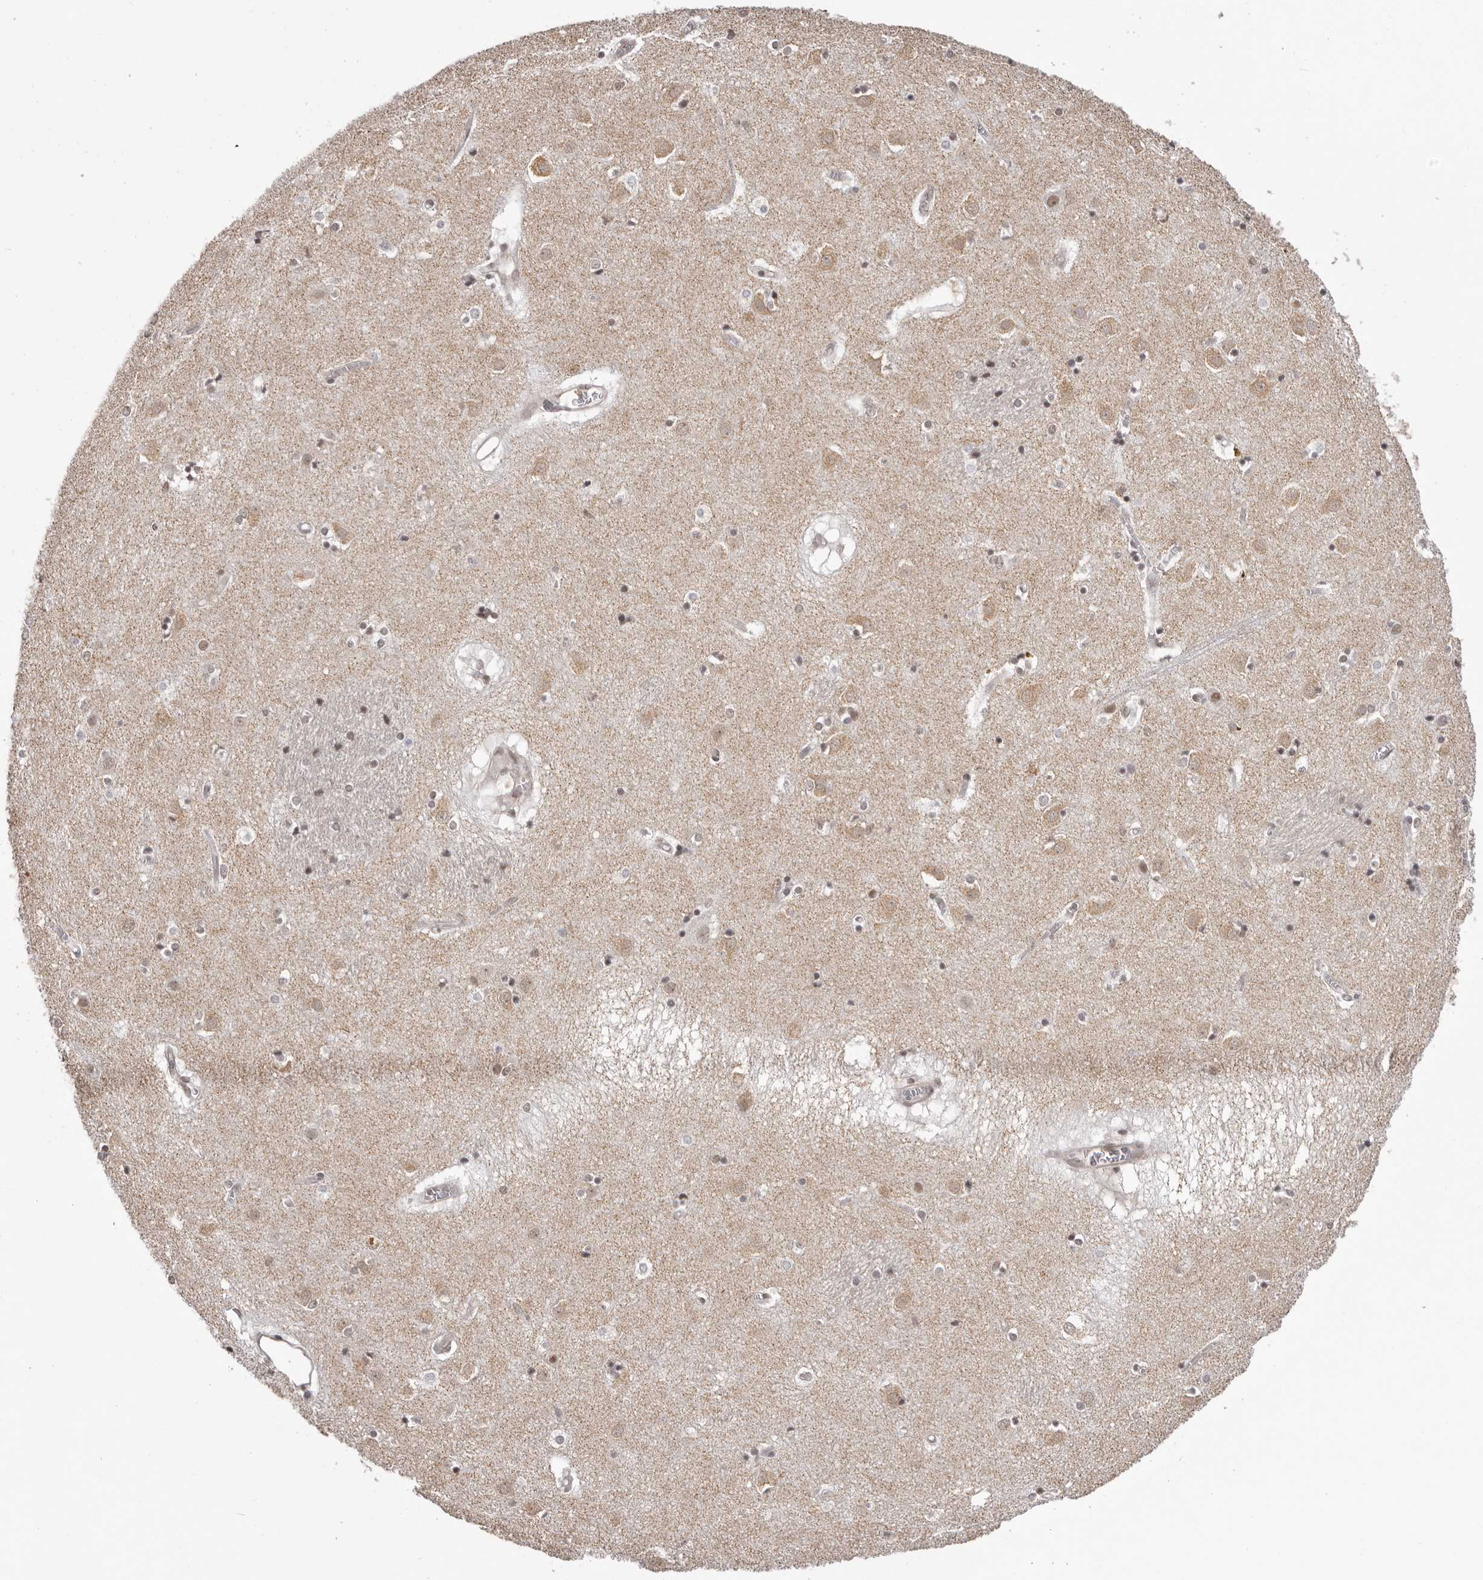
{"staining": {"intensity": "negative", "quantity": "none", "location": "none"}, "tissue": "caudate", "cell_type": "Glial cells", "image_type": "normal", "snomed": [{"axis": "morphology", "description": "Normal tissue, NOS"}, {"axis": "topography", "description": "Lateral ventricle wall"}], "caption": "An IHC micrograph of normal caudate is shown. There is no staining in glial cells of caudate.", "gene": "RNF2", "patient": {"sex": "male", "age": 70}}